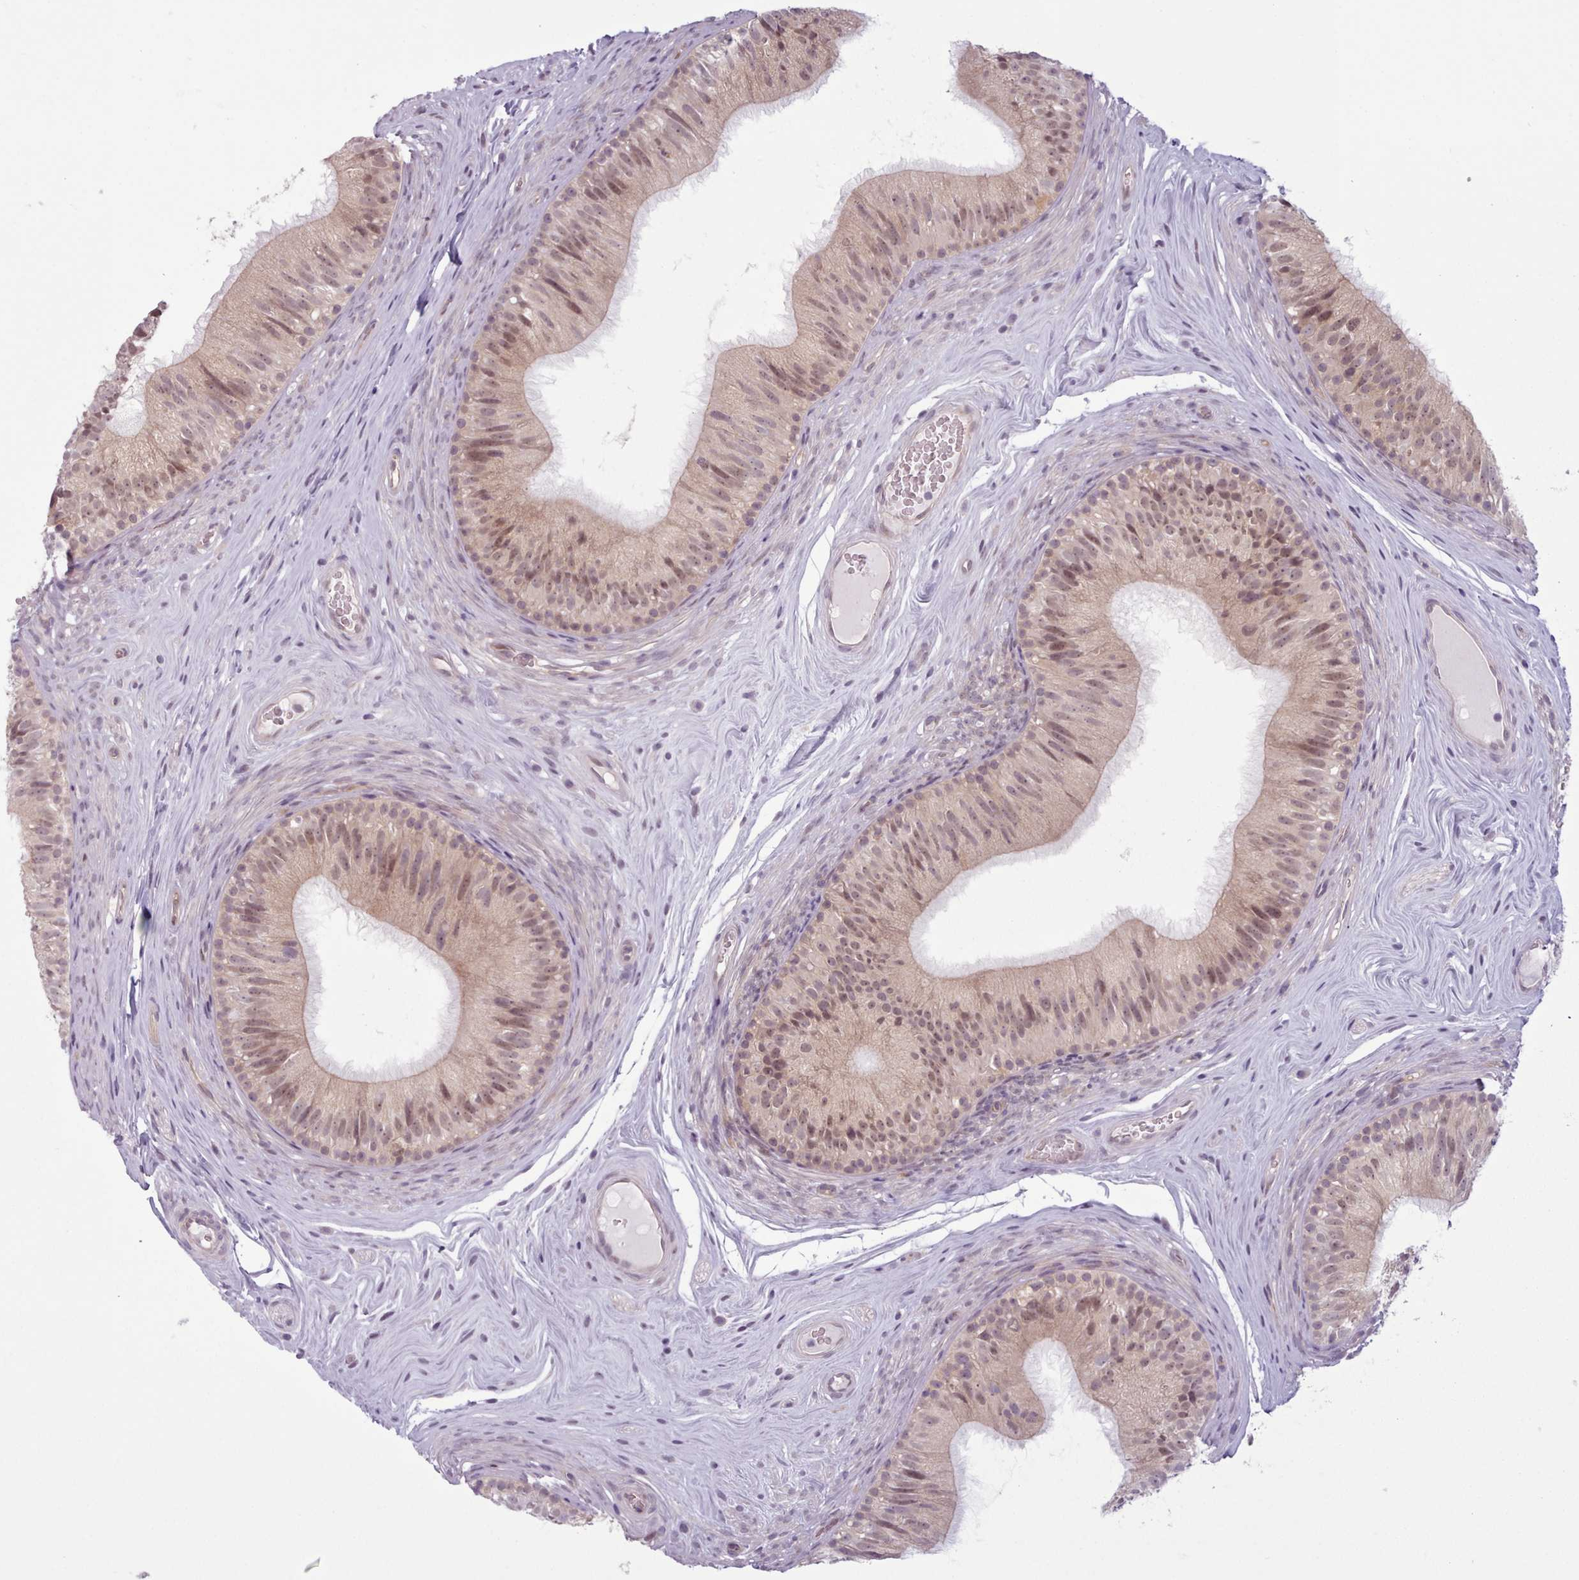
{"staining": {"intensity": "moderate", "quantity": "<25%", "location": "nuclear"}, "tissue": "epididymis", "cell_type": "Glandular cells", "image_type": "normal", "snomed": [{"axis": "morphology", "description": "Normal tissue, NOS"}, {"axis": "topography", "description": "Epididymis"}], "caption": "An immunohistochemistry photomicrograph of unremarkable tissue is shown. Protein staining in brown highlights moderate nuclear positivity in epididymis within glandular cells.", "gene": "KBTBD6", "patient": {"sex": "male", "age": 34}}